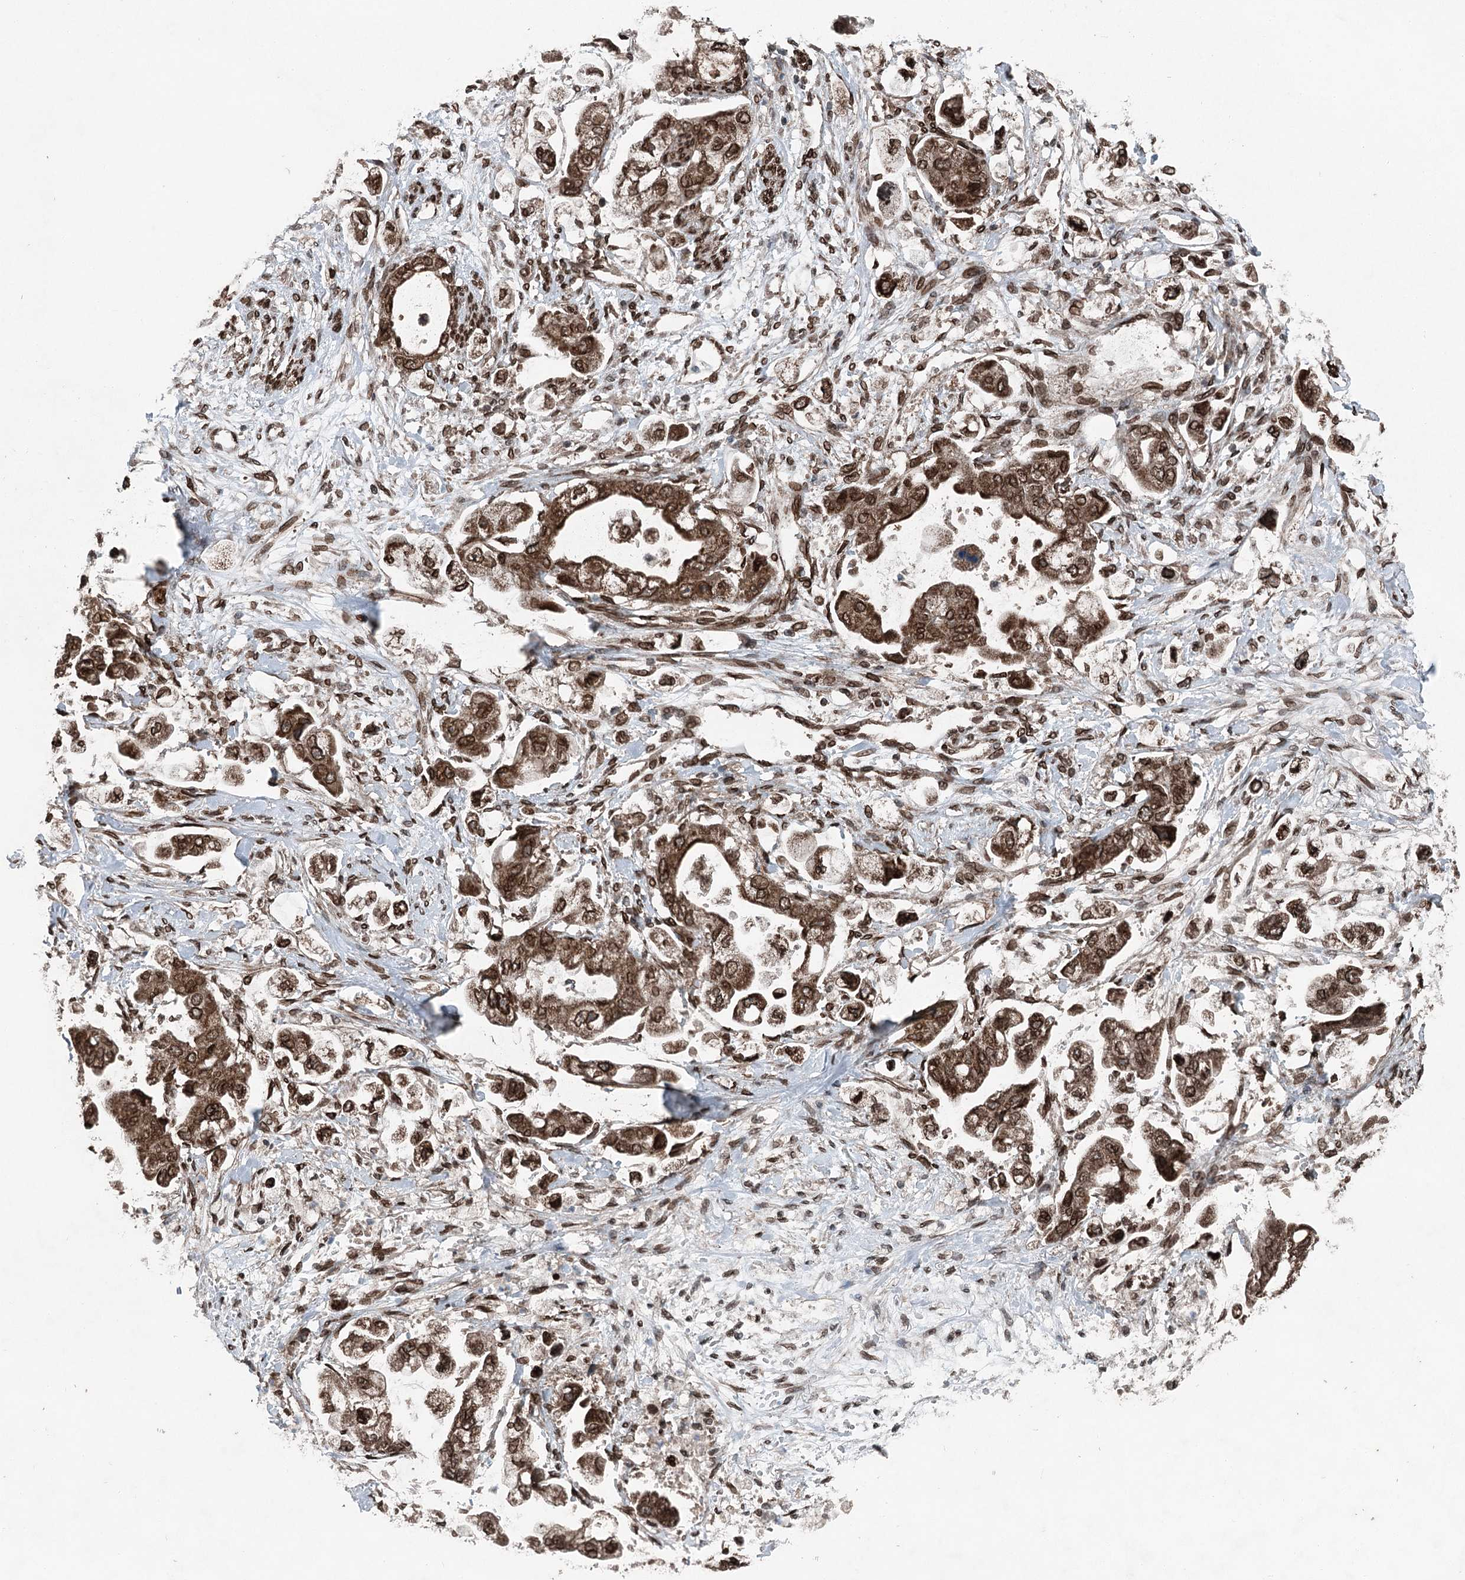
{"staining": {"intensity": "strong", "quantity": ">75%", "location": "cytoplasmic/membranous"}, "tissue": "stomach cancer", "cell_type": "Tumor cells", "image_type": "cancer", "snomed": [{"axis": "morphology", "description": "Adenocarcinoma, NOS"}, {"axis": "topography", "description": "Stomach"}], "caption": "Immunohistochemical staining of stomach adenocarcinoma demonstrates strong cytoplasmic/membranous protein expression in about >75% of tumor cells. Ihc stains the protein of interest in brown and the nuclei are stained blue.", "gene": "BCKDHA", "patient": {"sex": "male", "age": 62}}